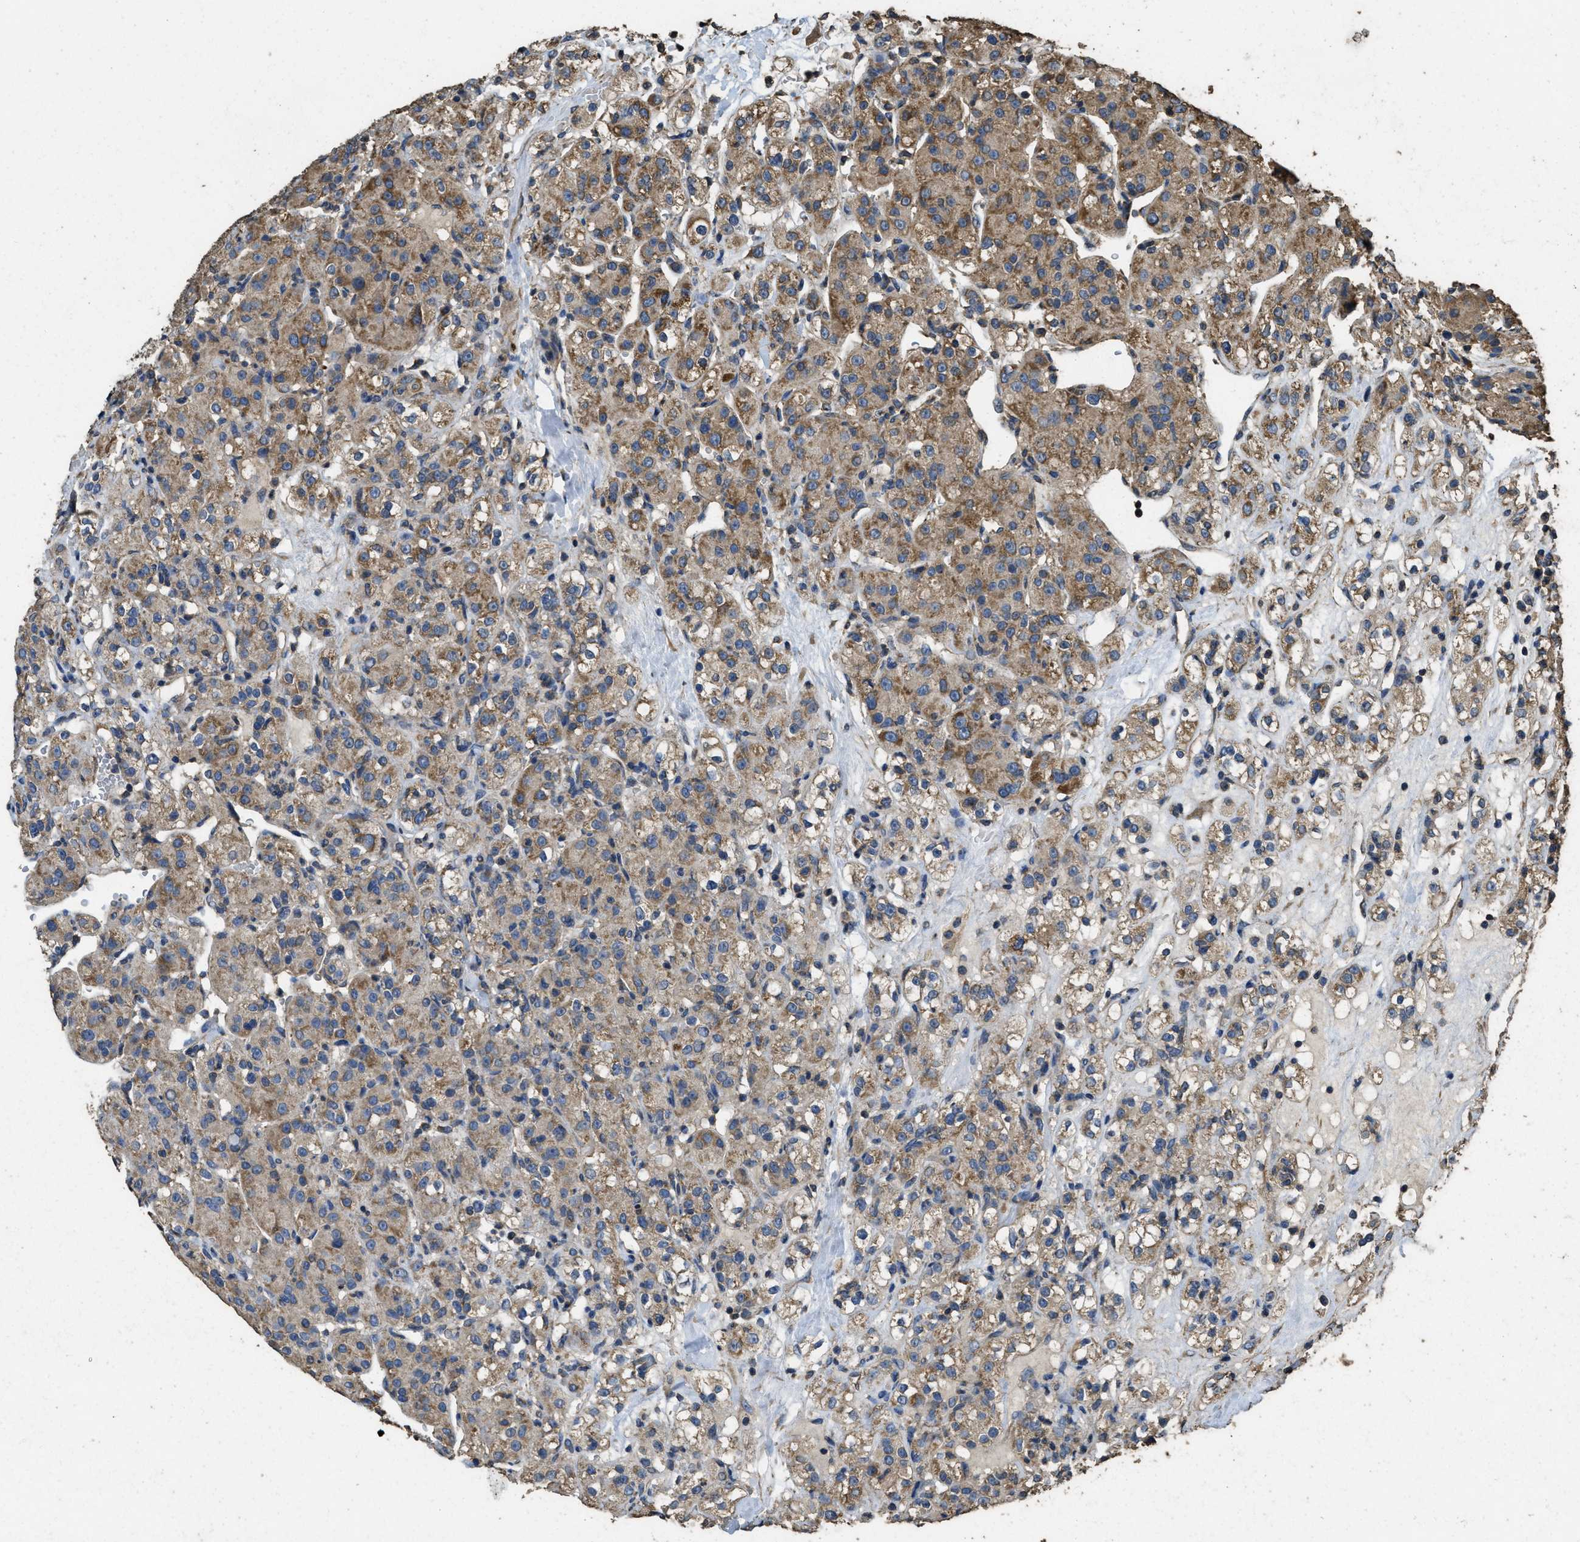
{"staining": {"intensity": "moderate", "quantity": ">75%", "location": "cytoplasmic/membranous"}, "tissue": "renal cancer", "cell_type": "Tumor cells", "image_type": "cancer", "snomed": [{"axis": "morphology", "description": "Normal tissue, NOS"}, {"axis": "morphology", "description": "Adenocarcinoma, NOS"}, {"axis": "topography", "description": "Kidney"}], "caption": "Renal cancer stained with a protein marker exhibits moderate staining in tumor cells.", "gene": "CYRIA", "patient": {"sex": "male", "age": 61}}